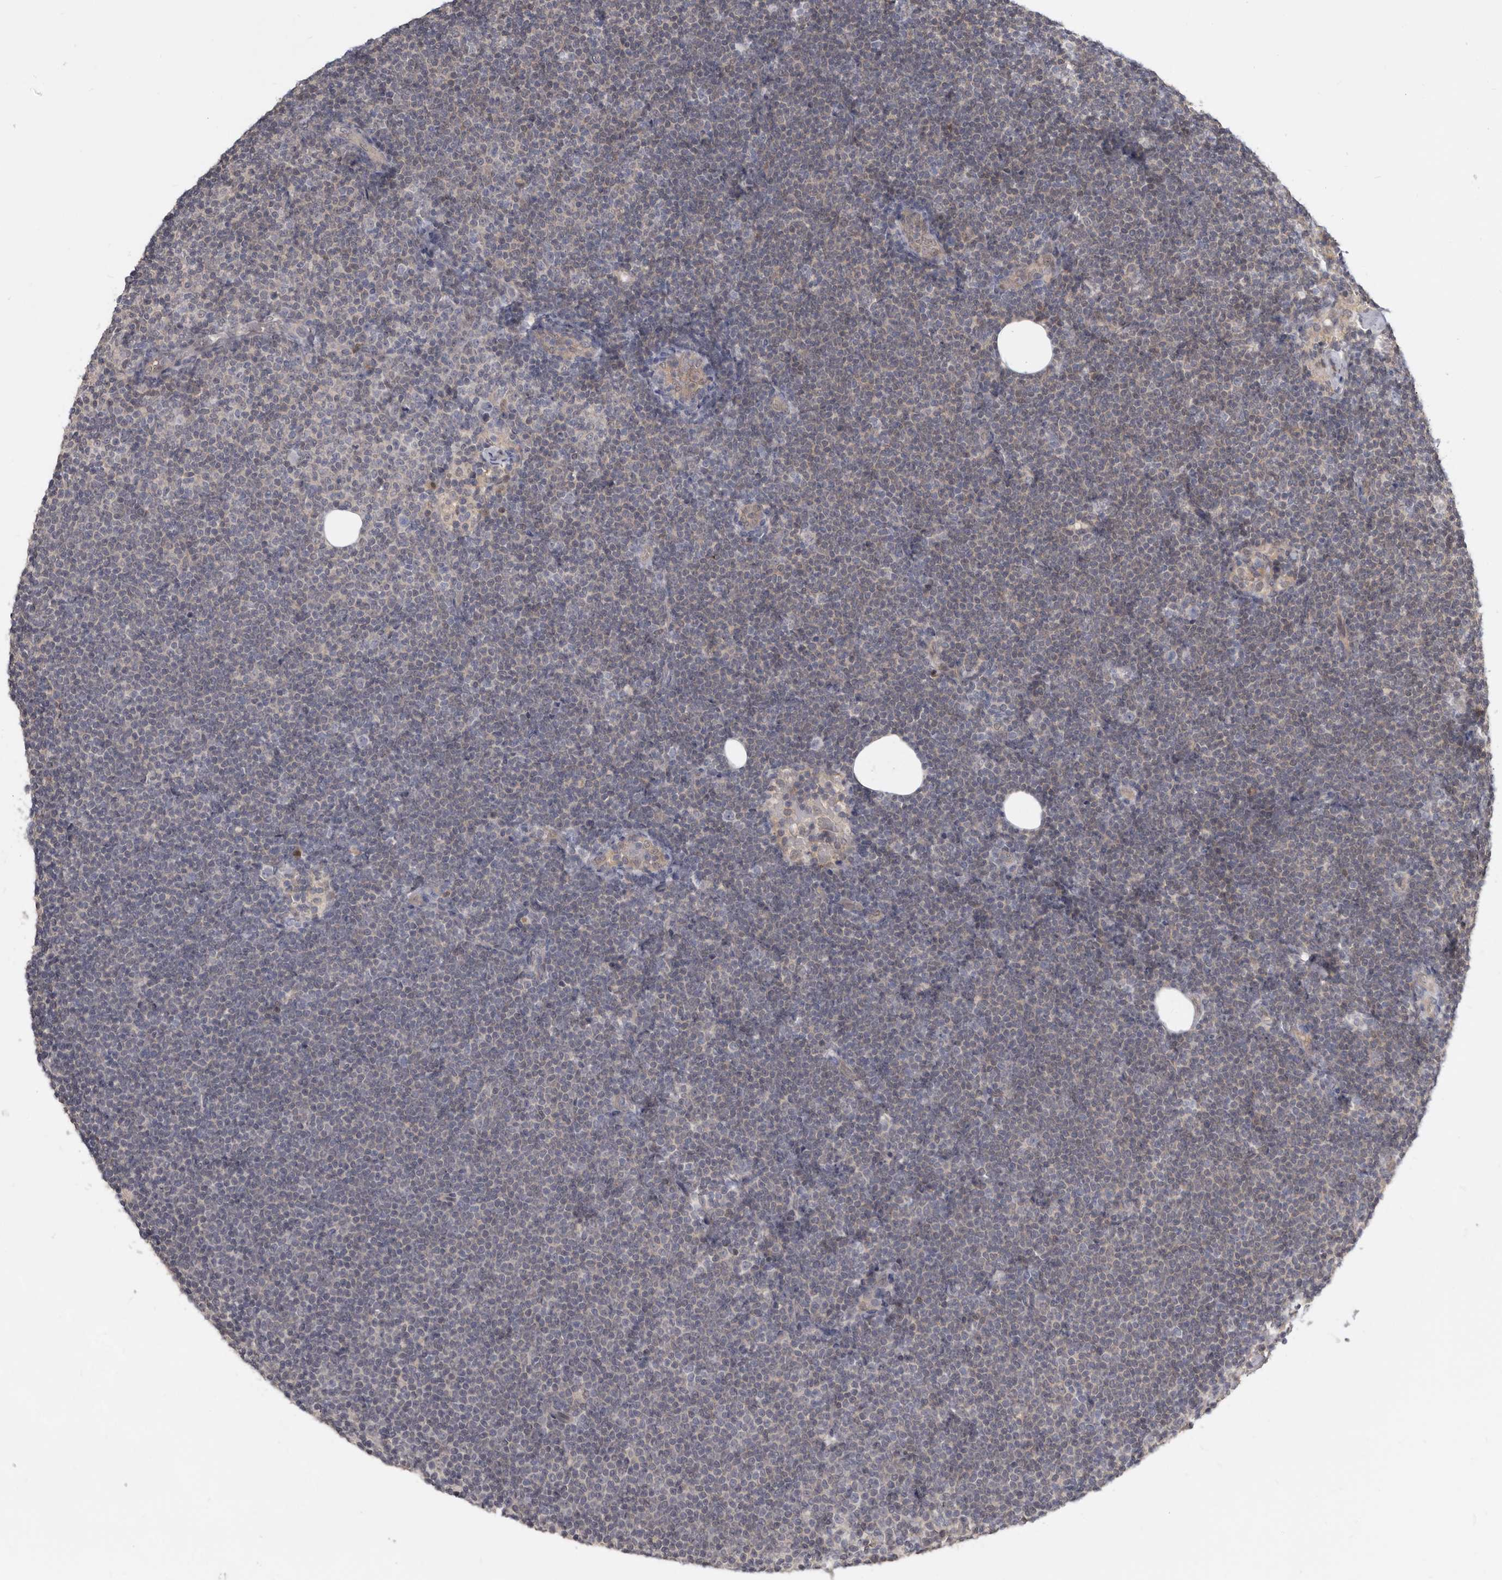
{"staining": {"intensity": "negative", "quantity": "none", "location": "none"}, "tissue": "lymphoma", "cell_type": "Tumor cells", "image_type": "cancer", "snomed": [{"axis": "morphology", "description": "Malignant lymphoma, non-Hodgkin's type, Low grade"}, {"axis": "topography", "description": "Lymph node"}], "caption": "A high-resolution photomicrograph shows IHC staining of low-grade malignant lymphoma, non-Hodgkin's type, which shows no significant positivity in tumor cells. (Stains: DAB immunohistochemistry with hematoxylin counter stain, Microscopy: brightfield microscopy at high magnification).", "gene": "RBKS", "patient": {"sex": "female", "age": 53}}